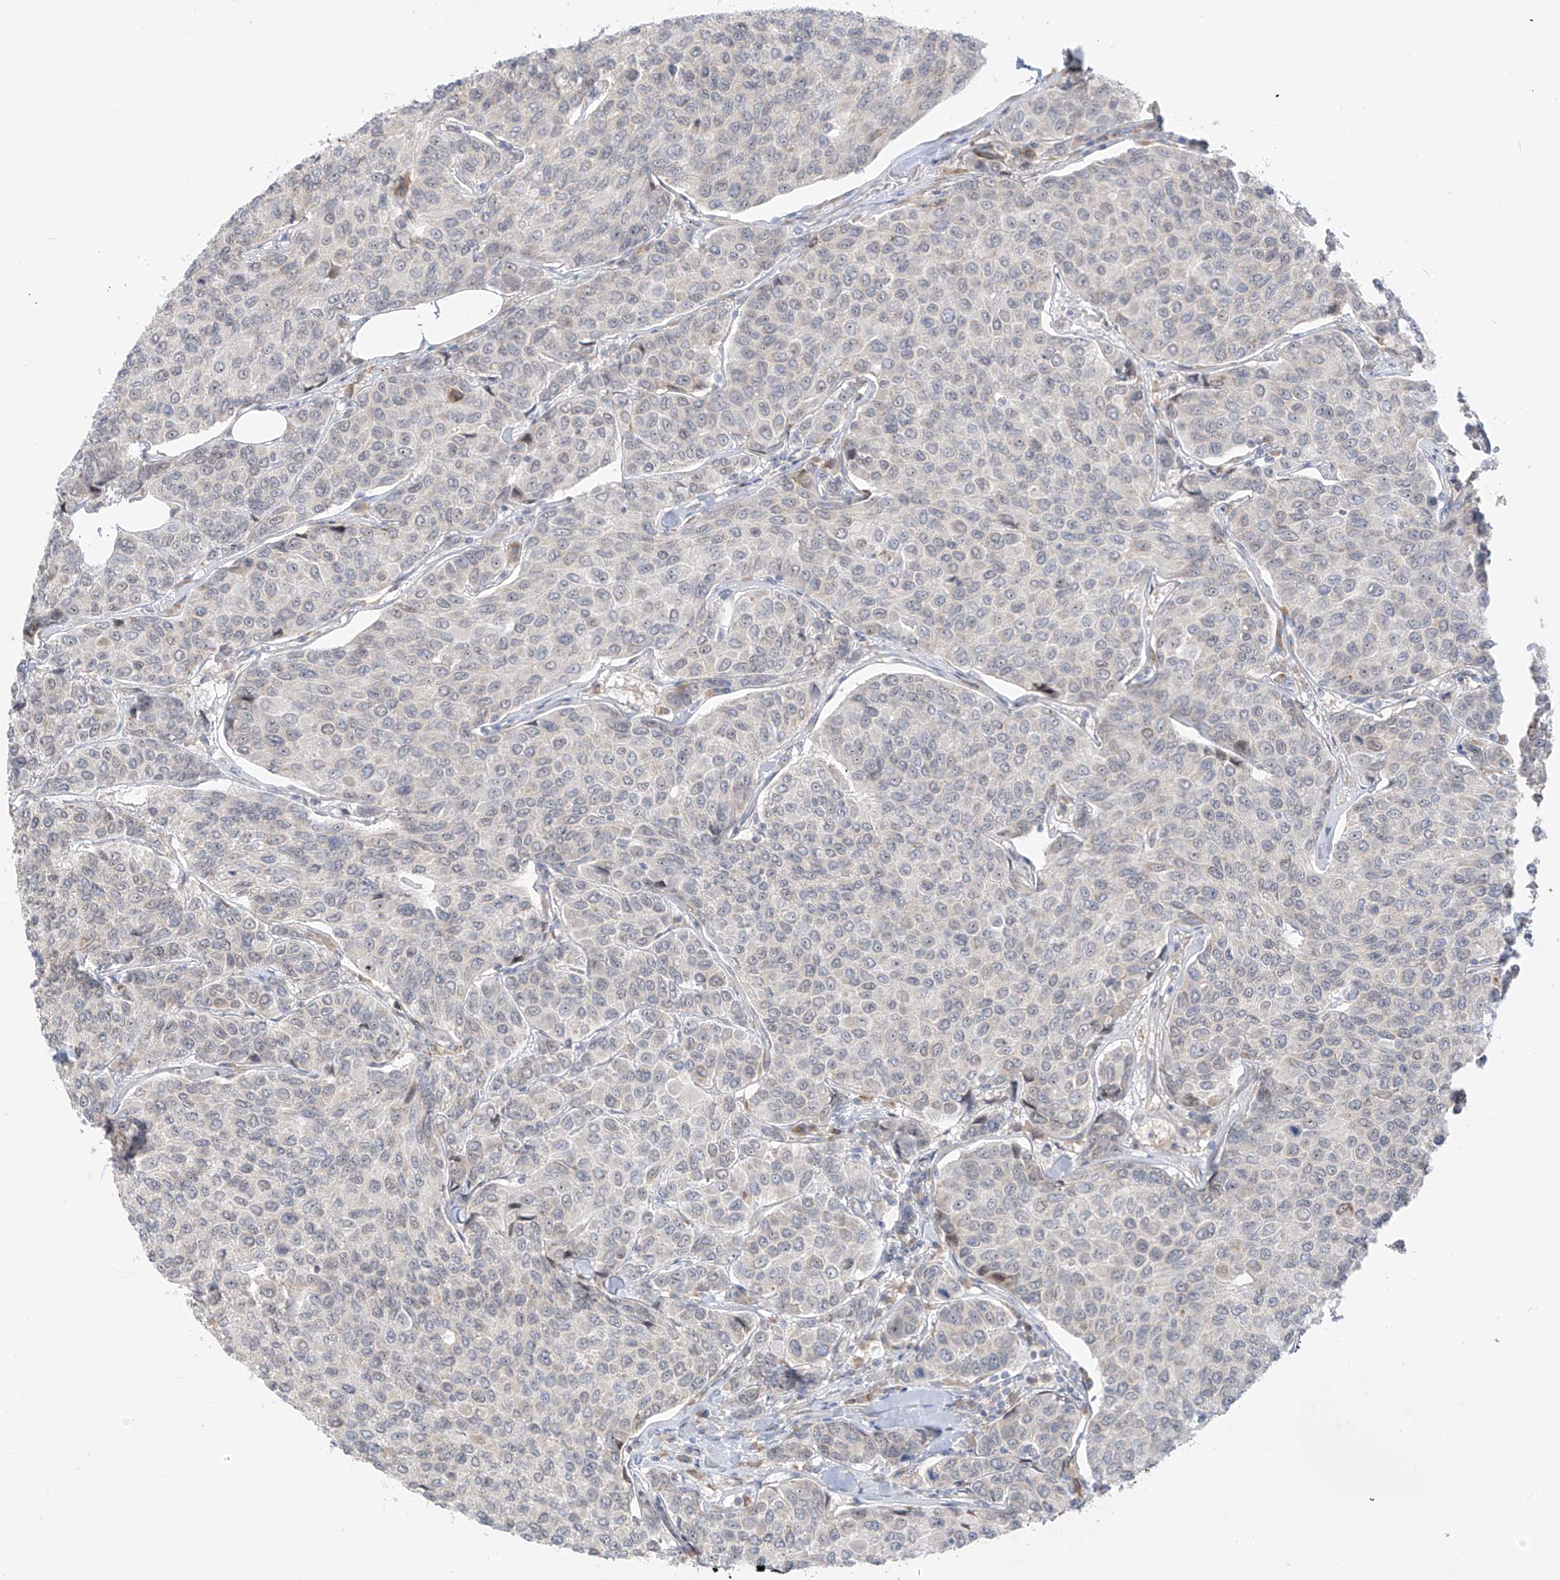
{"staining": {"intensity": "negative", "quantity": "none", "location": "none"}, "tissue": "breast cancer", "cell_type": "Tumor cells", "image_type": "cancer", "snomed": [{"axis": "morphology", "description": "Duct carcinoma"}, {"axis": "topography", "description": "Breast"}], "caption": "An immunohistochemistry micrograph of breast cancer (invasive ductal carcinoma) is shown. There is no staining in tumor cells of breast cancer (invasive ductal carcinoma).", "gene": "C2orf42", "patient": {"sex": "female", "age": 55}}